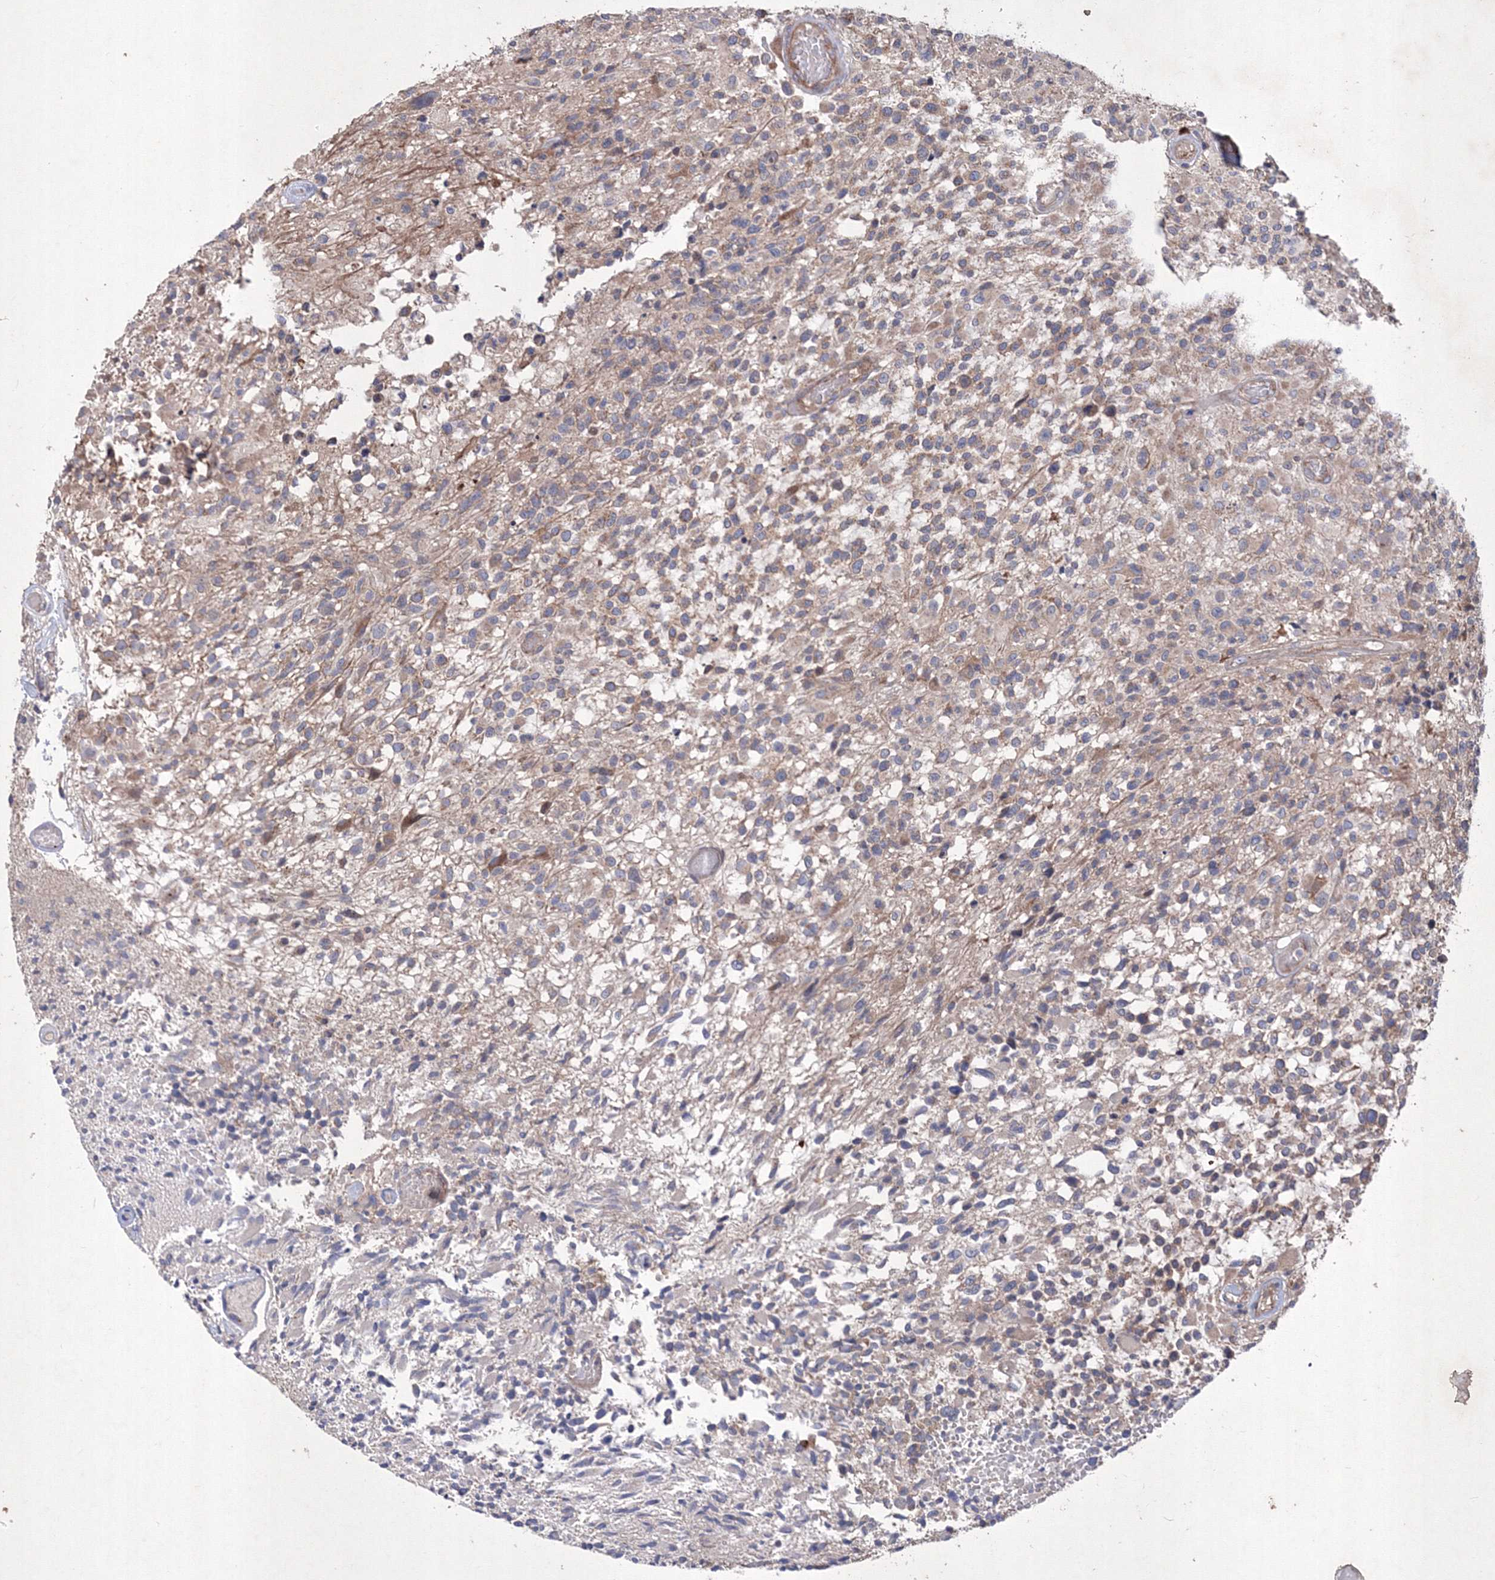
{"staining": {"intensity": "weak", "quantity": "<25%", "location": "cytoplasmic/membranous"}, "tissue": "glioma", "cell_type": "Tumor cells", "image_type": "cancer", "snomed": [{"axis": "morphology", "description": "Glioma, malignant, High grade"}, {"axis": "morphology", "description": "Glioblastoma, NOS"}, {"axis": "topography", "description": "Brain"}], "caption": "Tumor cells are negative for protein expression in human glioma.", "gene": "MTRF1L", "patient": {"sex": "male", "age": 60}}